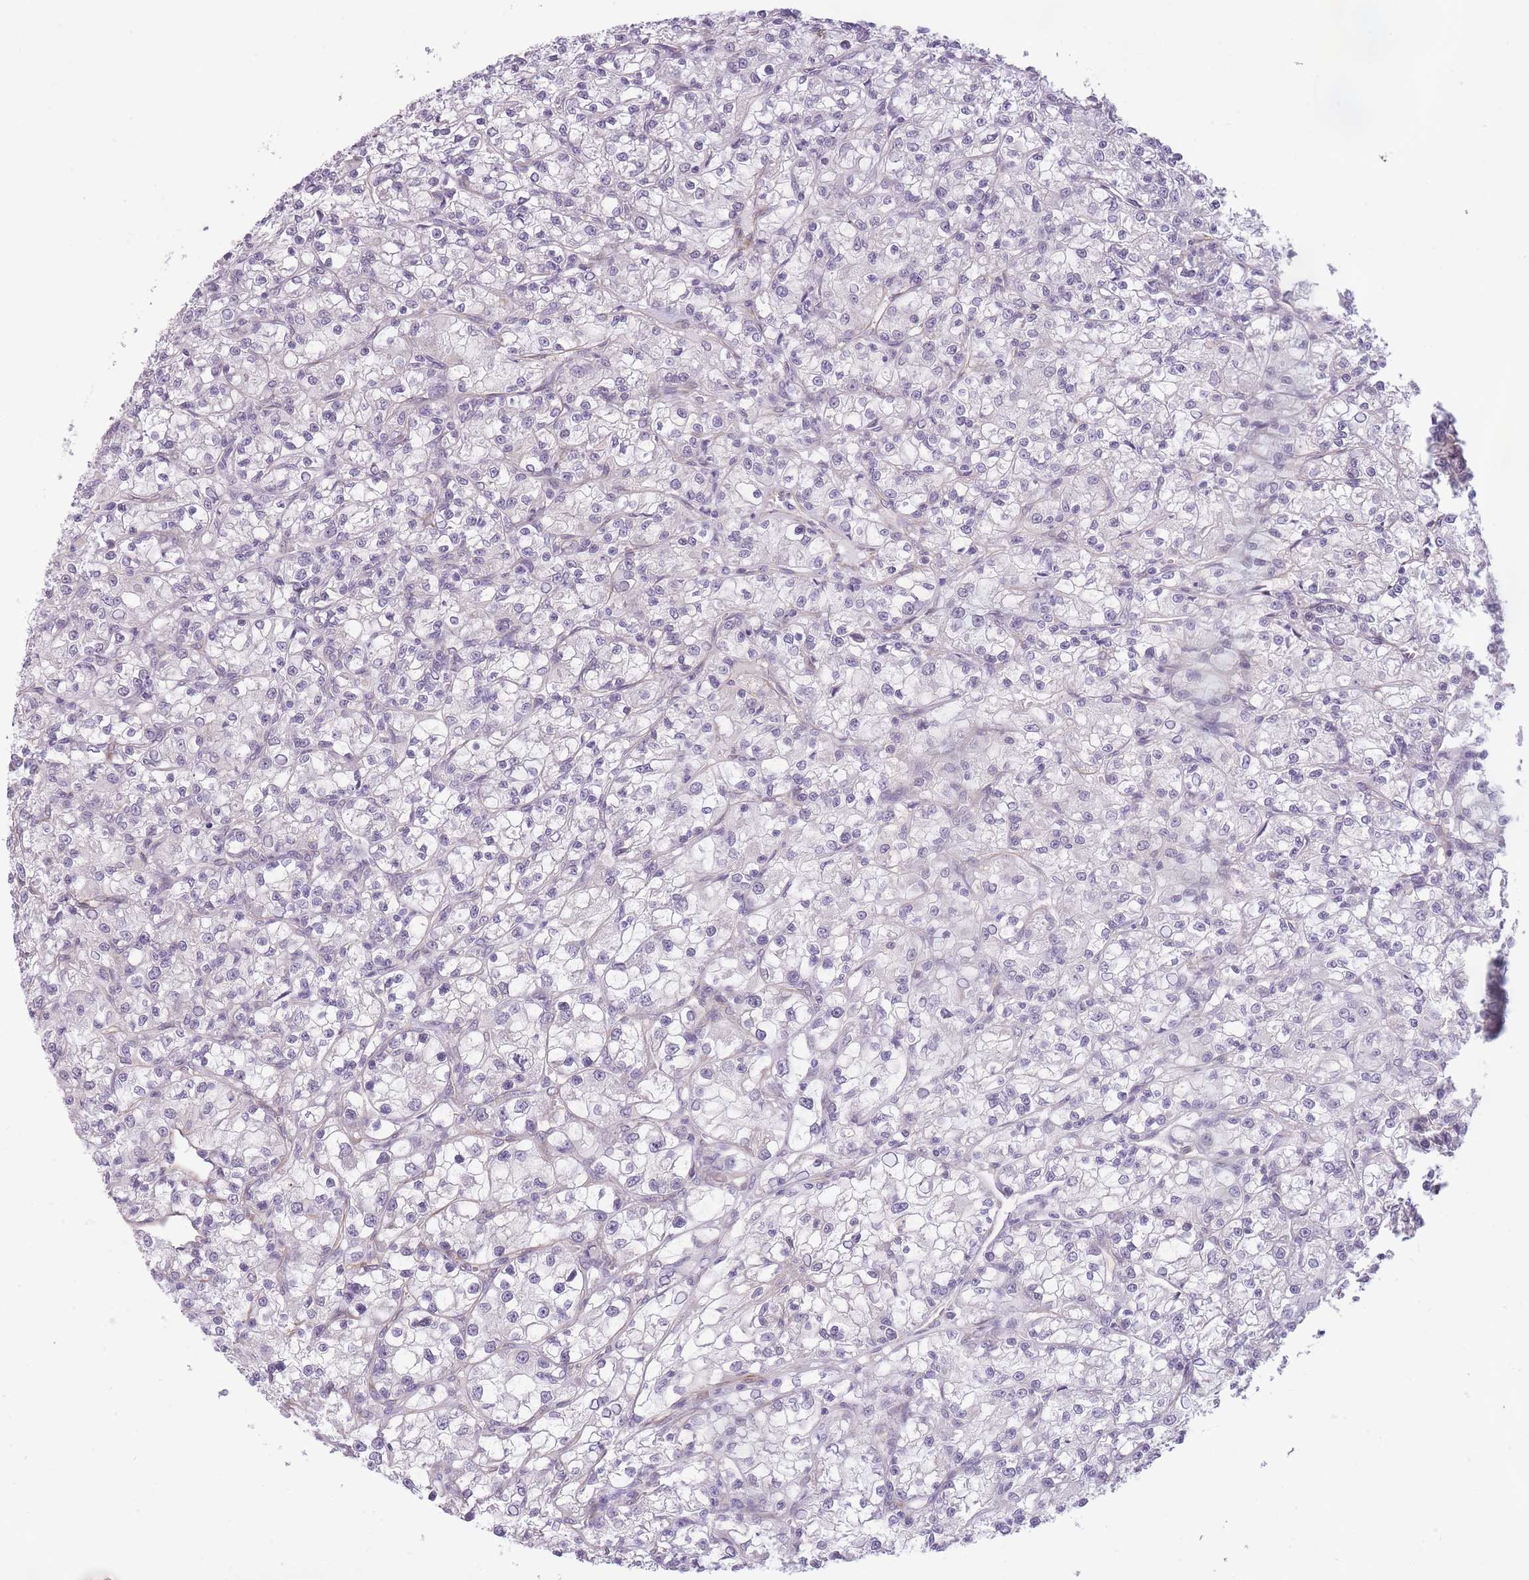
{"staining": {"intensity": "negative", "quantity": "none", "location": "none"}, "tissue": "renal cancer", "cell_type": "Tumor cells", "image_type": "cancer", "snomed": [{"axis": "morphology", "description": "Adenocarcinoma, NOS"}, {"axis": "topography", "description": "Kidney"}], "caption": "IHC photomicrograph of neoplastic tissue: renal cancer stained with DAB (3,3'-diaminobenzidine) demonstrates no significant protein staining in tumor cells.", "gene": "OR6B3", "patient": {"sex": "female", "age": 59}}